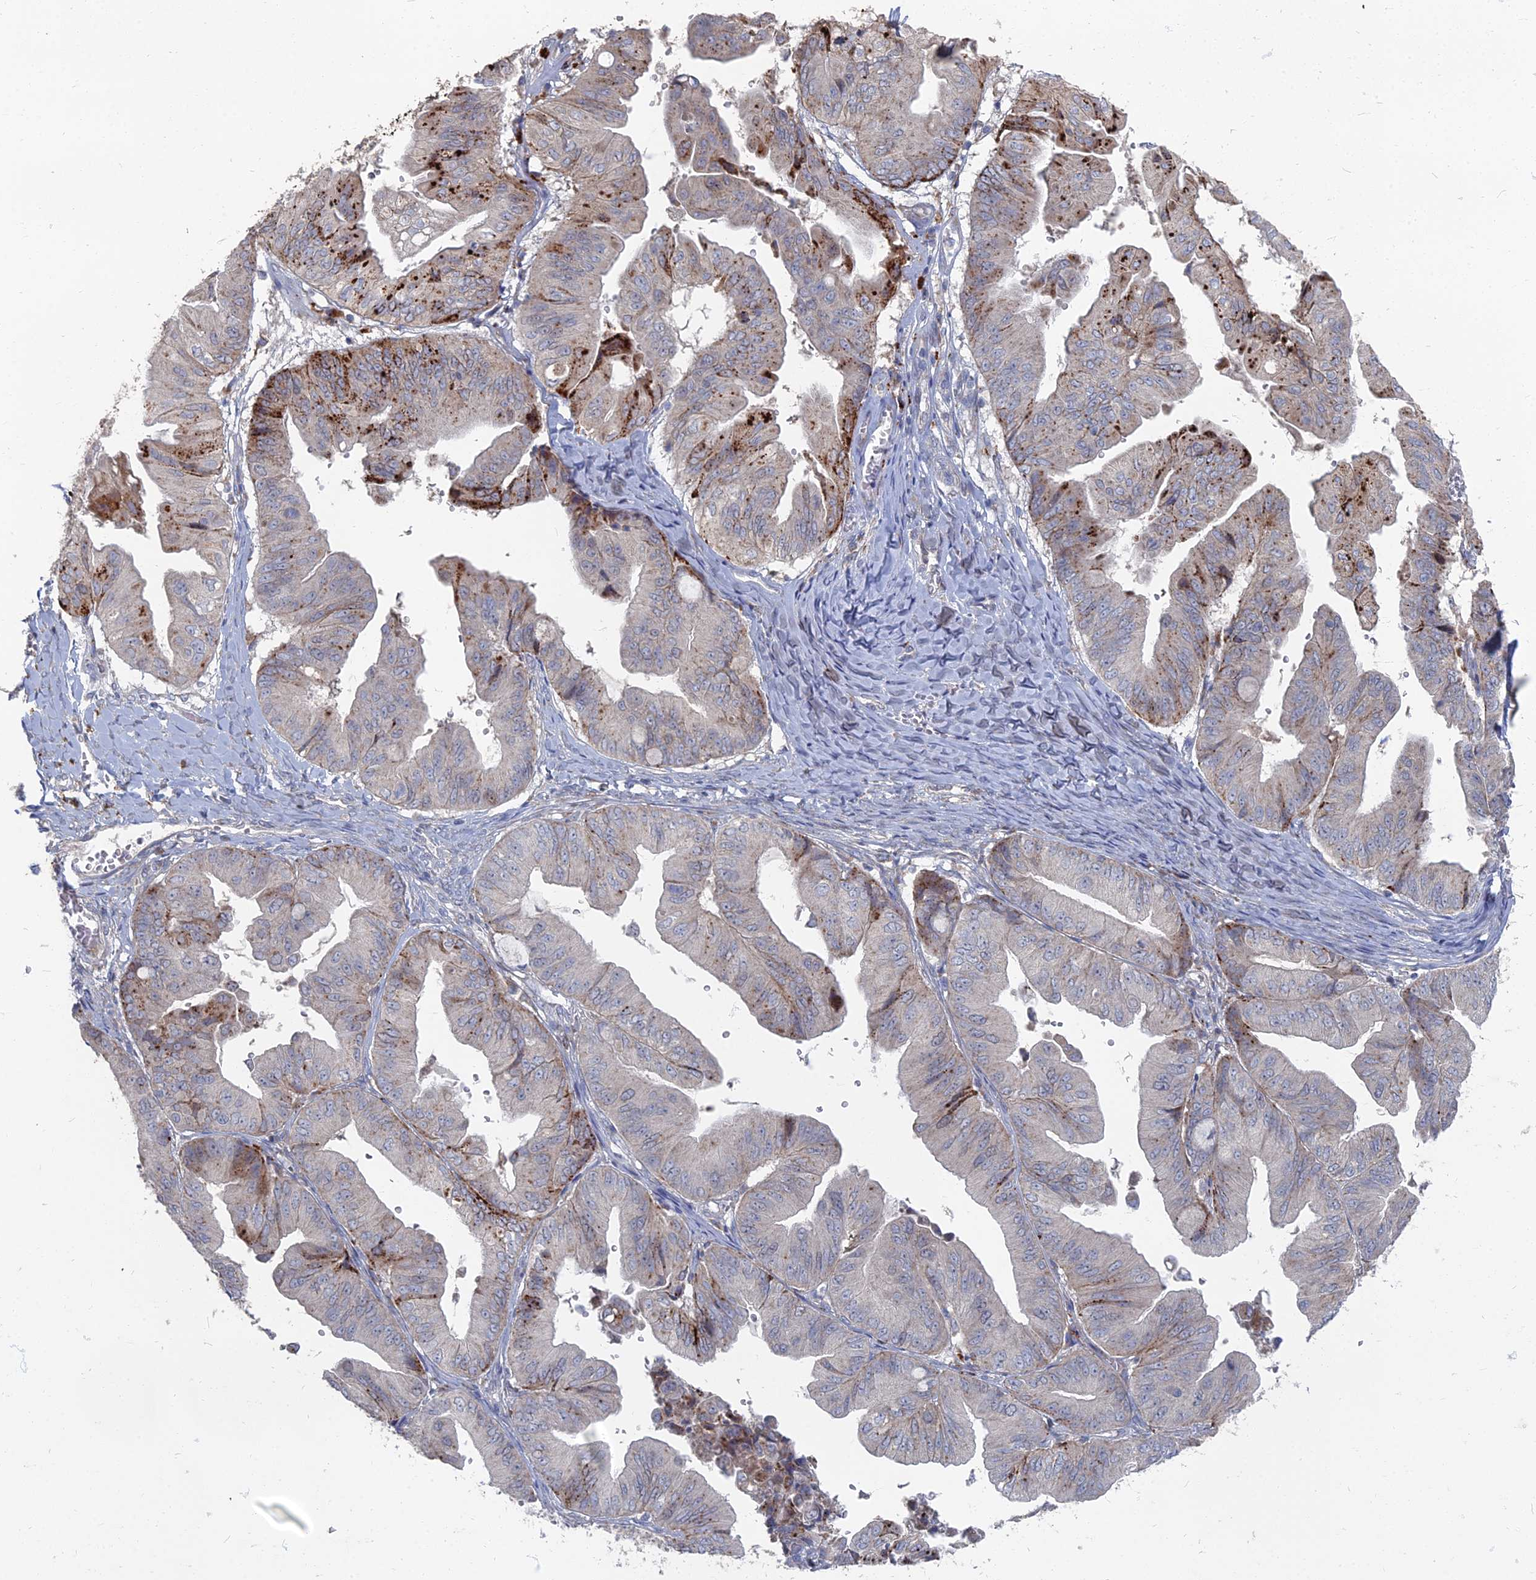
{"staining": {"intensity": "strong", "quantity": "<25%", "location": "cytoplasmic/membranous"}, "tissue": "ovarian cancer", "cell_type": "Tumor cells", "image_type": "cancer", "snomed": [{"axis": "morphology", "description": "Cystadenocarcinoma, mucinous, NOS"}, {"axis": "topography", "description": "Ovary"}], "caption": "A brown stain labels strong cytoplasmic/membranous expression of a protein in human ovarian cancer tumor cells.", "gene": "TMEM128", "patient": {"sex": "female", "age": 61}}